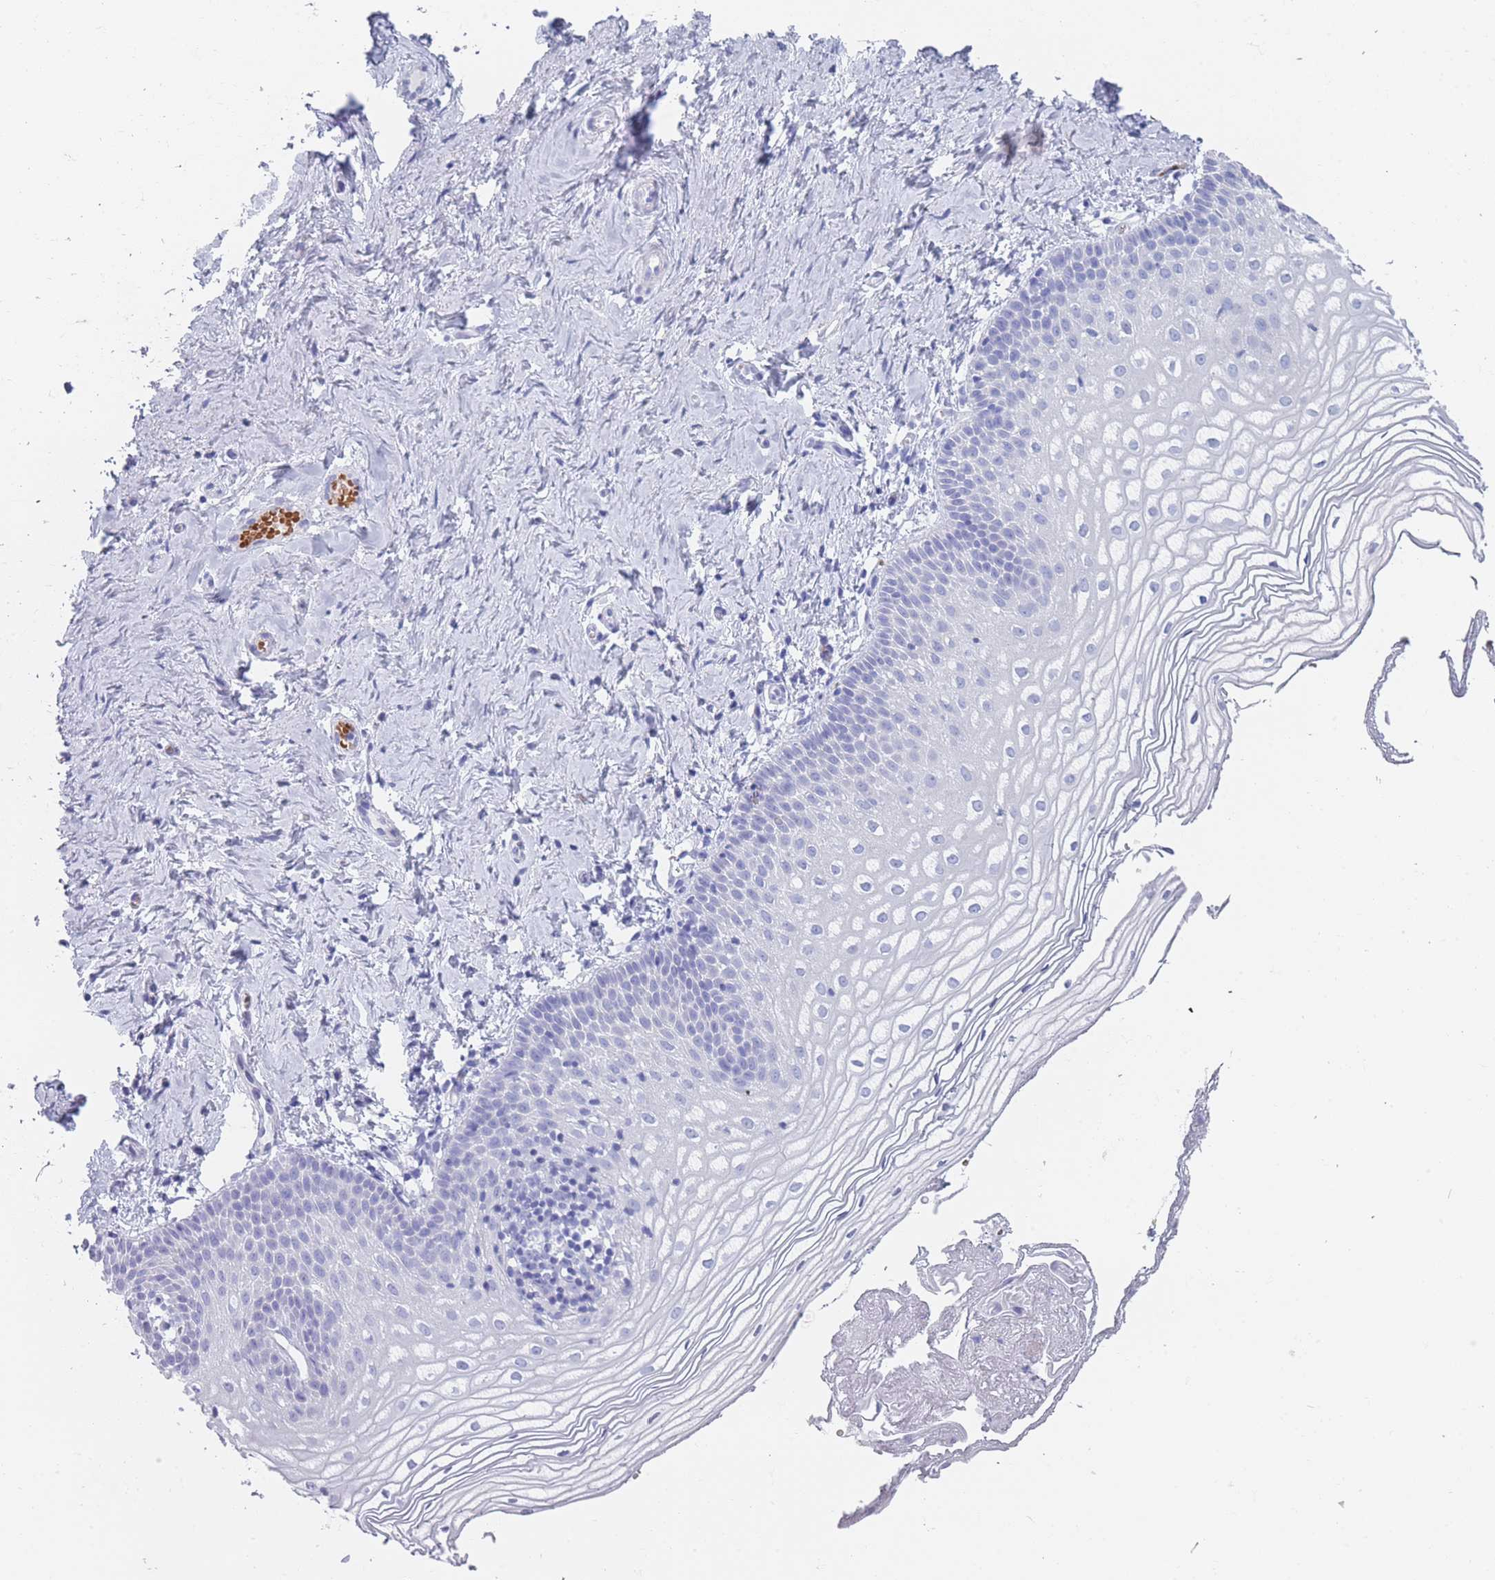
{"staining": {"intensity": "negative", "quantity": "none", "location": "none"}, "tissue": "vagina", "cell_type": "Squamous epithelial cells", "image_type": "normal", "snomed": [{"axis": "morphology", "description": "Normal tissue, NOS"}, {"axis": "topography", "description": "Vagina"}], "caption": "Protein analysis of normal vagina demonstrates no significant expression in squamous epithelial cells.", "gene": "OR5D16", "patient": {"sex": "female", "age": 56}}